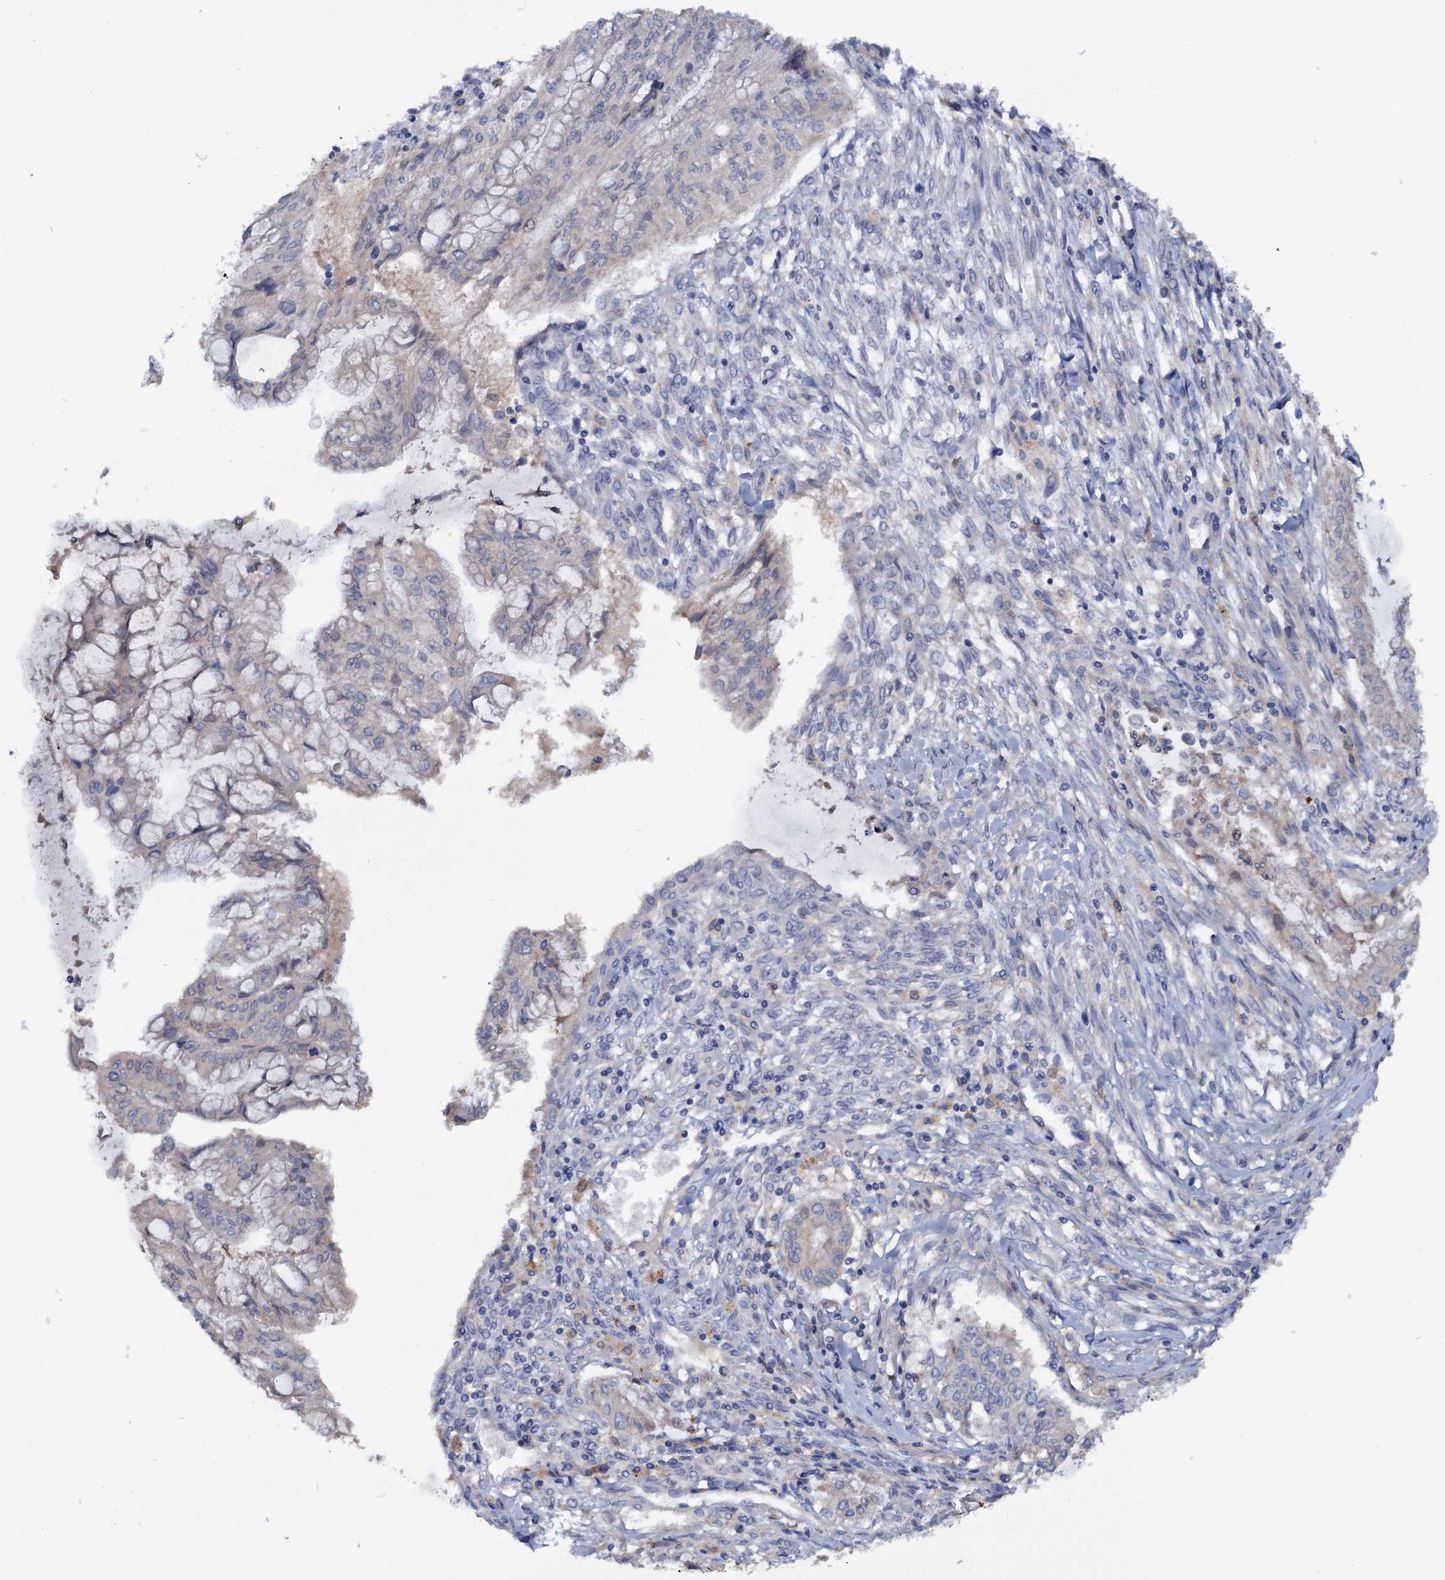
{"staining": {"intensity": "weak", "quantity": "<25%", "location": "cytoplasmic/membranous,nuclear"}, "tissue": "pancreatic cancer", "cell_type": "Tumor cells", "image_type": "cancer", "snomed": [{"axis": "morphology", "description": "Adenocarcinoma, NOS"}, {"axis": "topography", "description": "Pancreas"}], "caption": "High power microscopy micrograph of an immunohistochemistry micrograph of adenocarcinoma (pancreatic), revealing no significant positivity in tumor cells.", "gene": "IL17RD", "patient": {"sex": "male", "age": 46}}